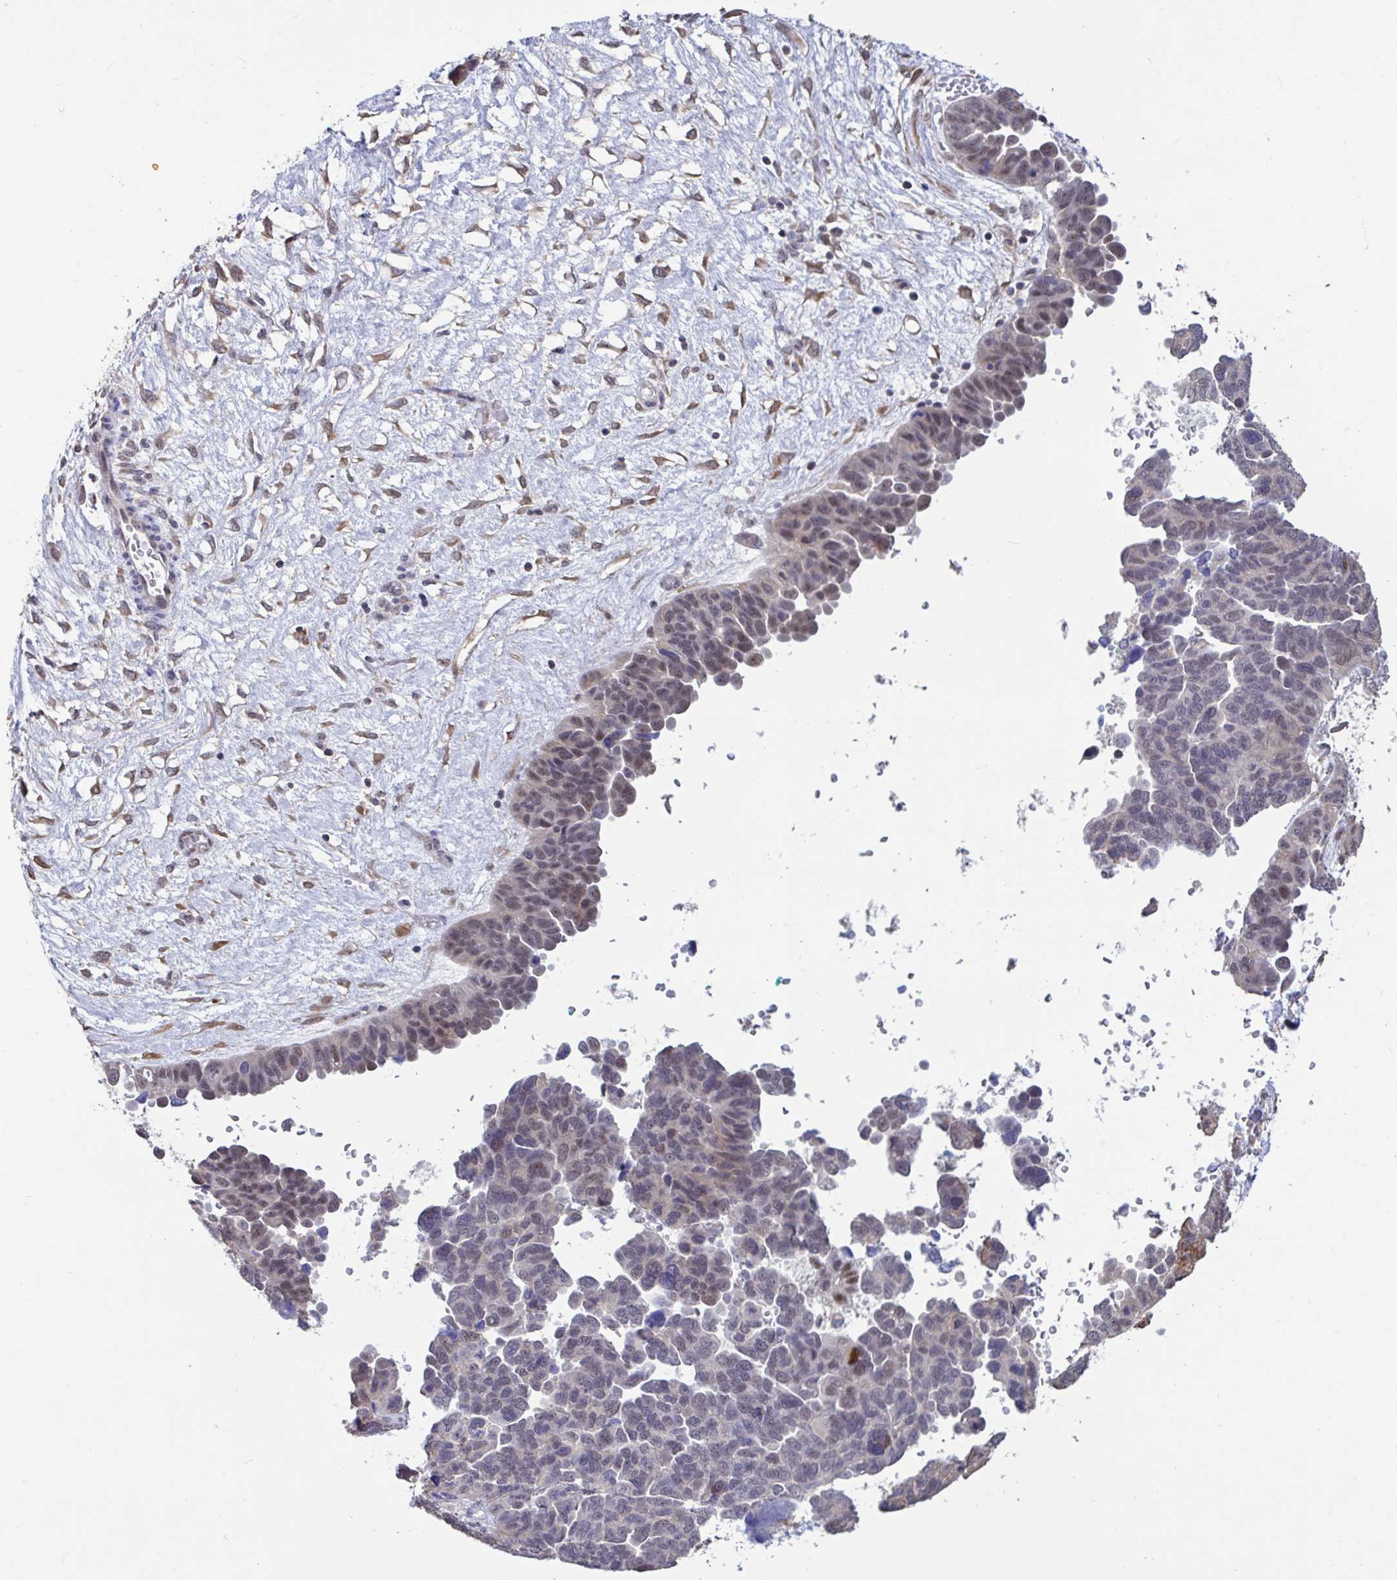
{"staining": {"intensity": "weak", "quantity": "<25%", "location": "nuclear"}, "tissue": "ovarian cancer", "cell_type": "Tumor cells", "image_type": "cancer", "snomed": [{"axis": "morphology", "description": "Cystadenocarcinoma, serous, NOS"}, {"axis": "topography", "description": "Ovary"}], "caption": "High magnification brightfield microscopy of ovarian serous cystadenocarcinoma stained with DAB (3,3'-diaminobenzidine) (brown) and counterstained with hematoxylin (blue): tumor cells show no significant staining. (DAB immunohistochemistry (IHC), high magnification).", "gene": "DDX39A", "patient": {"sex": "female", "age": 64}}